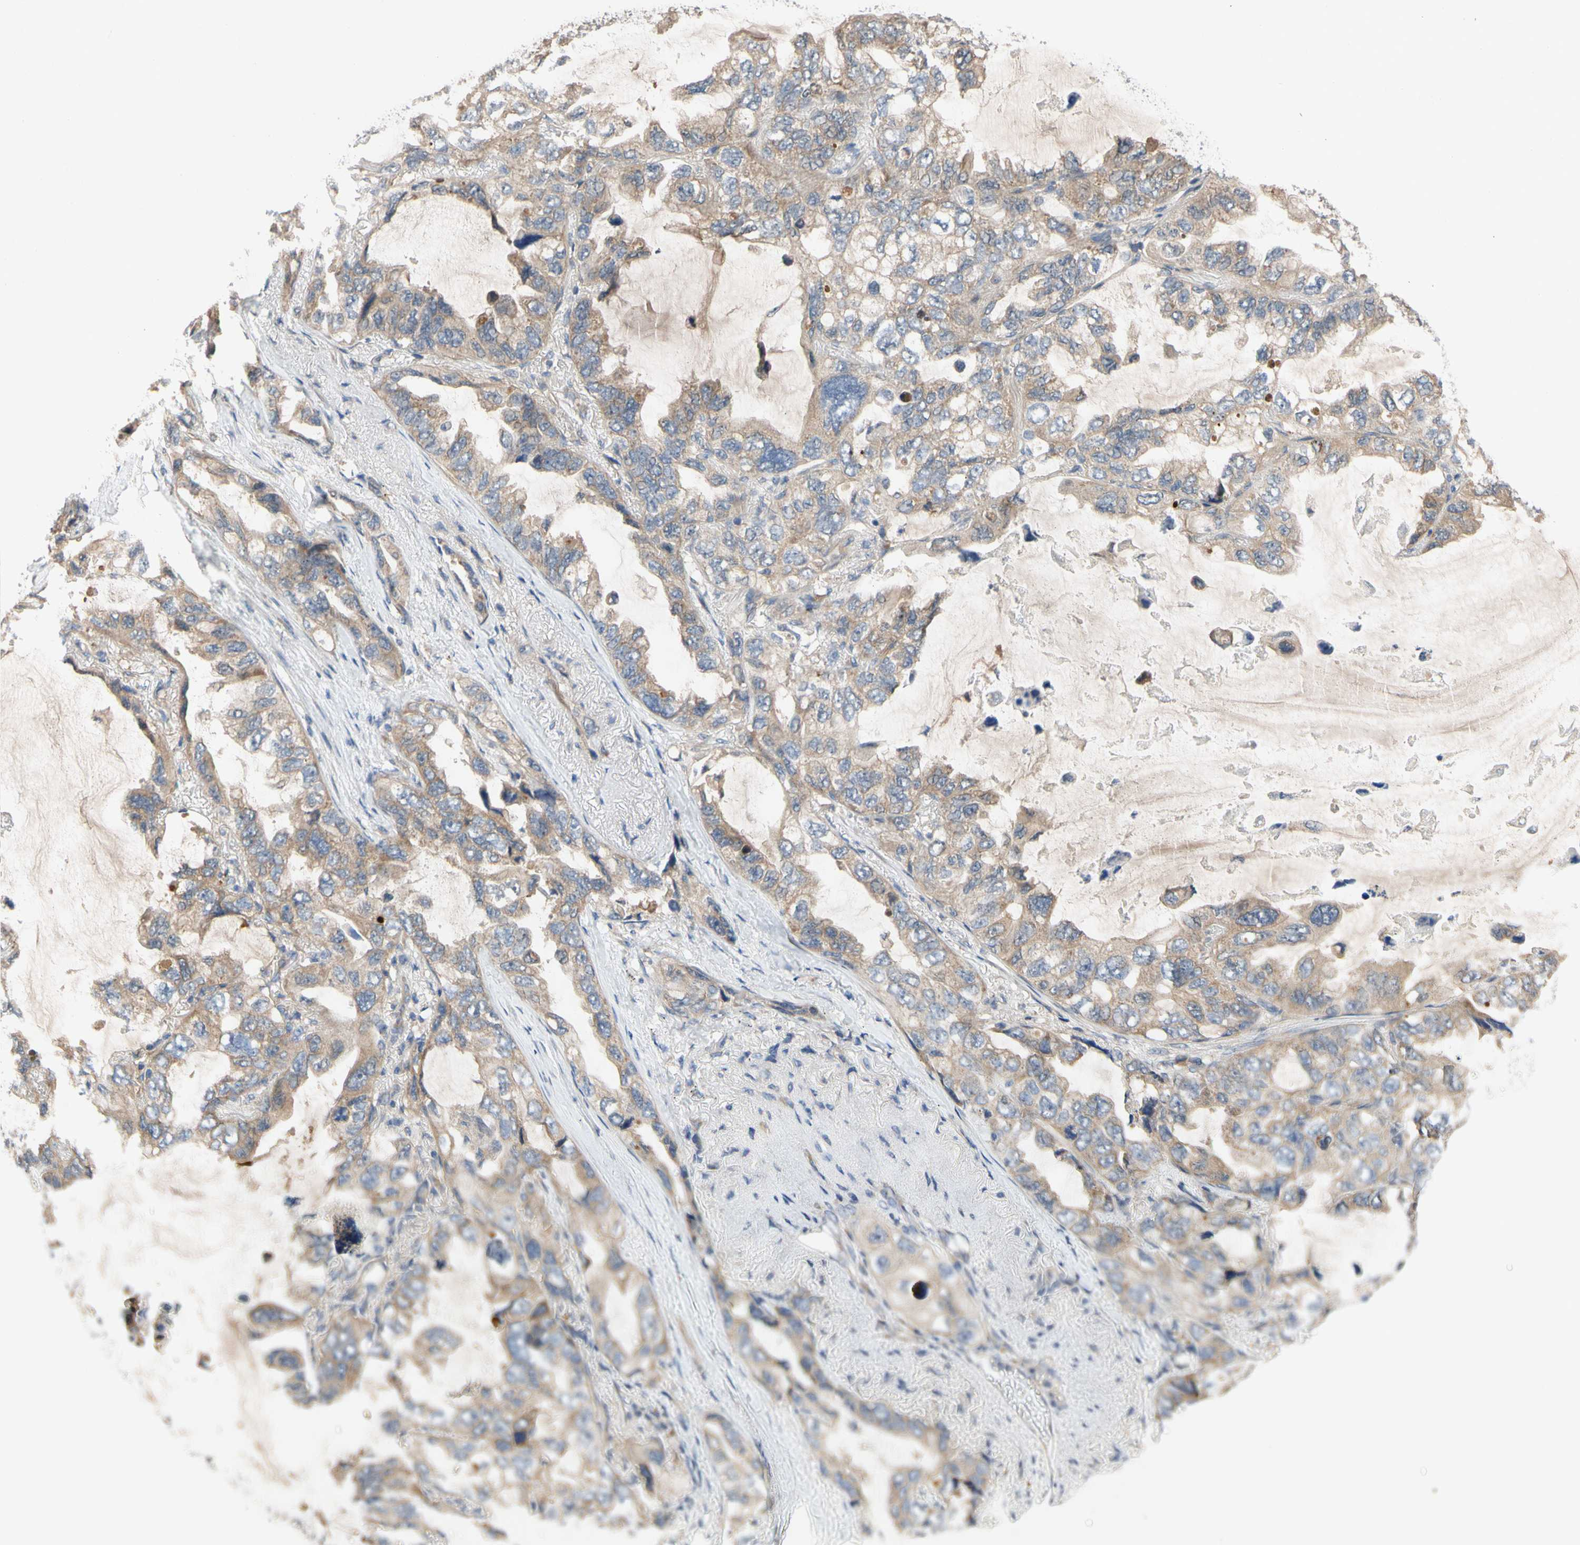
{"staining": {"intensity": "moderate", "quantity": ">75%", "location": "cytoplasmic/membranous"}, "tissue": "lung cancer", "cell_type": "Tumor cells", "image_type": "cancer", "snomed": [{"axis": "morphology", "description": "Squamous cell carcinoma, NOS"}, {"axis": "topography", "description": "Lung"}], "caption": "Human squamous cell carcinoma (lung) stained for a protein (brown) demonstrates moderate cytoplasmic/membranous positive expression in approximately >75% of tumor cells.", "gene": "MBTPS2", "patient": {"sex": "female", "age": 73}}